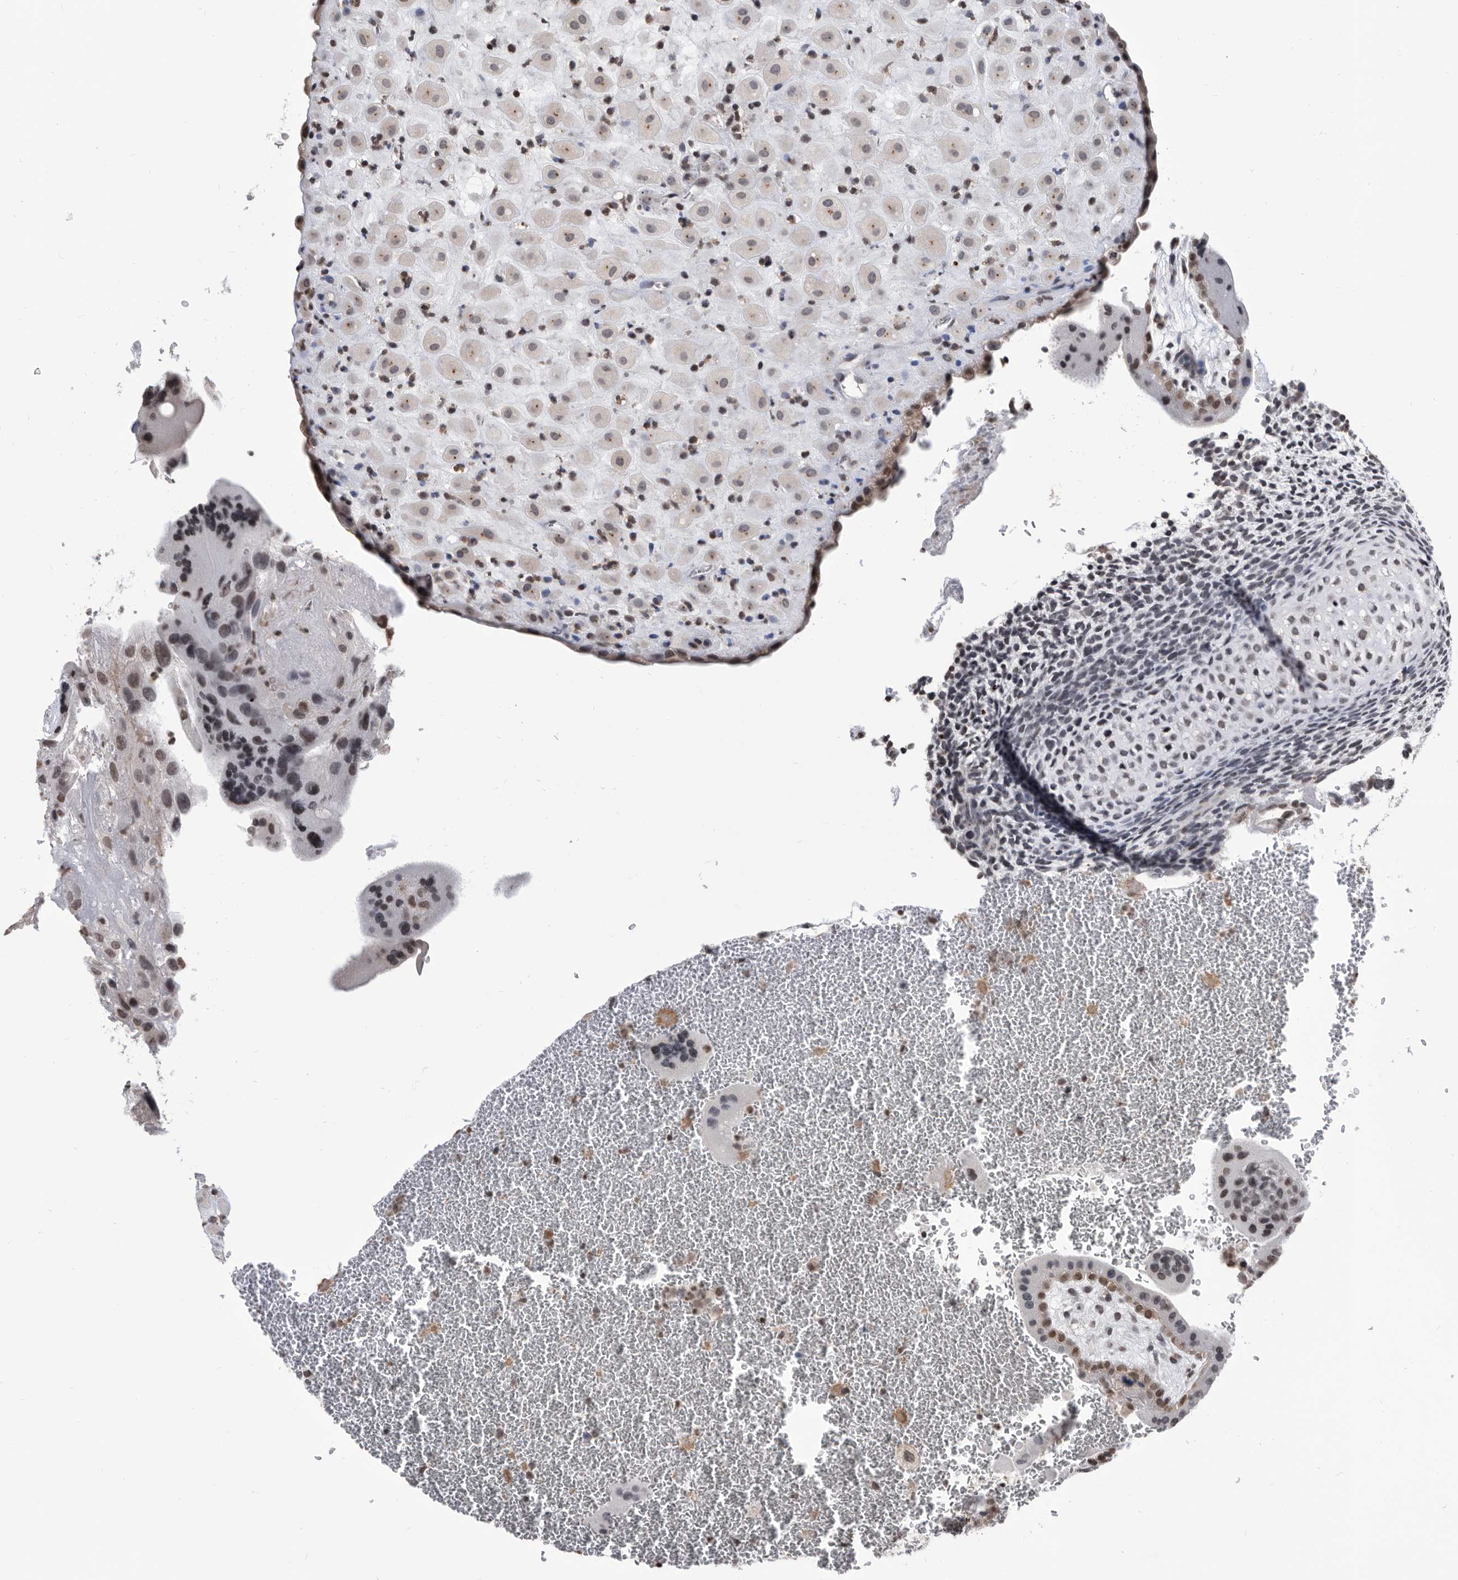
{"staining": {"intensity": "moderate", "quantity": "<25%", "location": "cytoplasmic/membranous,nuclear"}, "tissue": "placenta", "cell_type": "Decidual cells", "image_type": "normal", "snomed": [{"axis": "morphology", "description": "Normal tissue, NOS"}, {"axis": "topography", "description": "Placenta"}], "caption": "About <25% of decidual cells in benign placenta demonstrate moderate cytoplasmic/membranous,nuclear protein staining as visualized by brown immunohistochemical staining.", "gene": "TSTD1", "patient": {"sex": "female", "age": 35}}